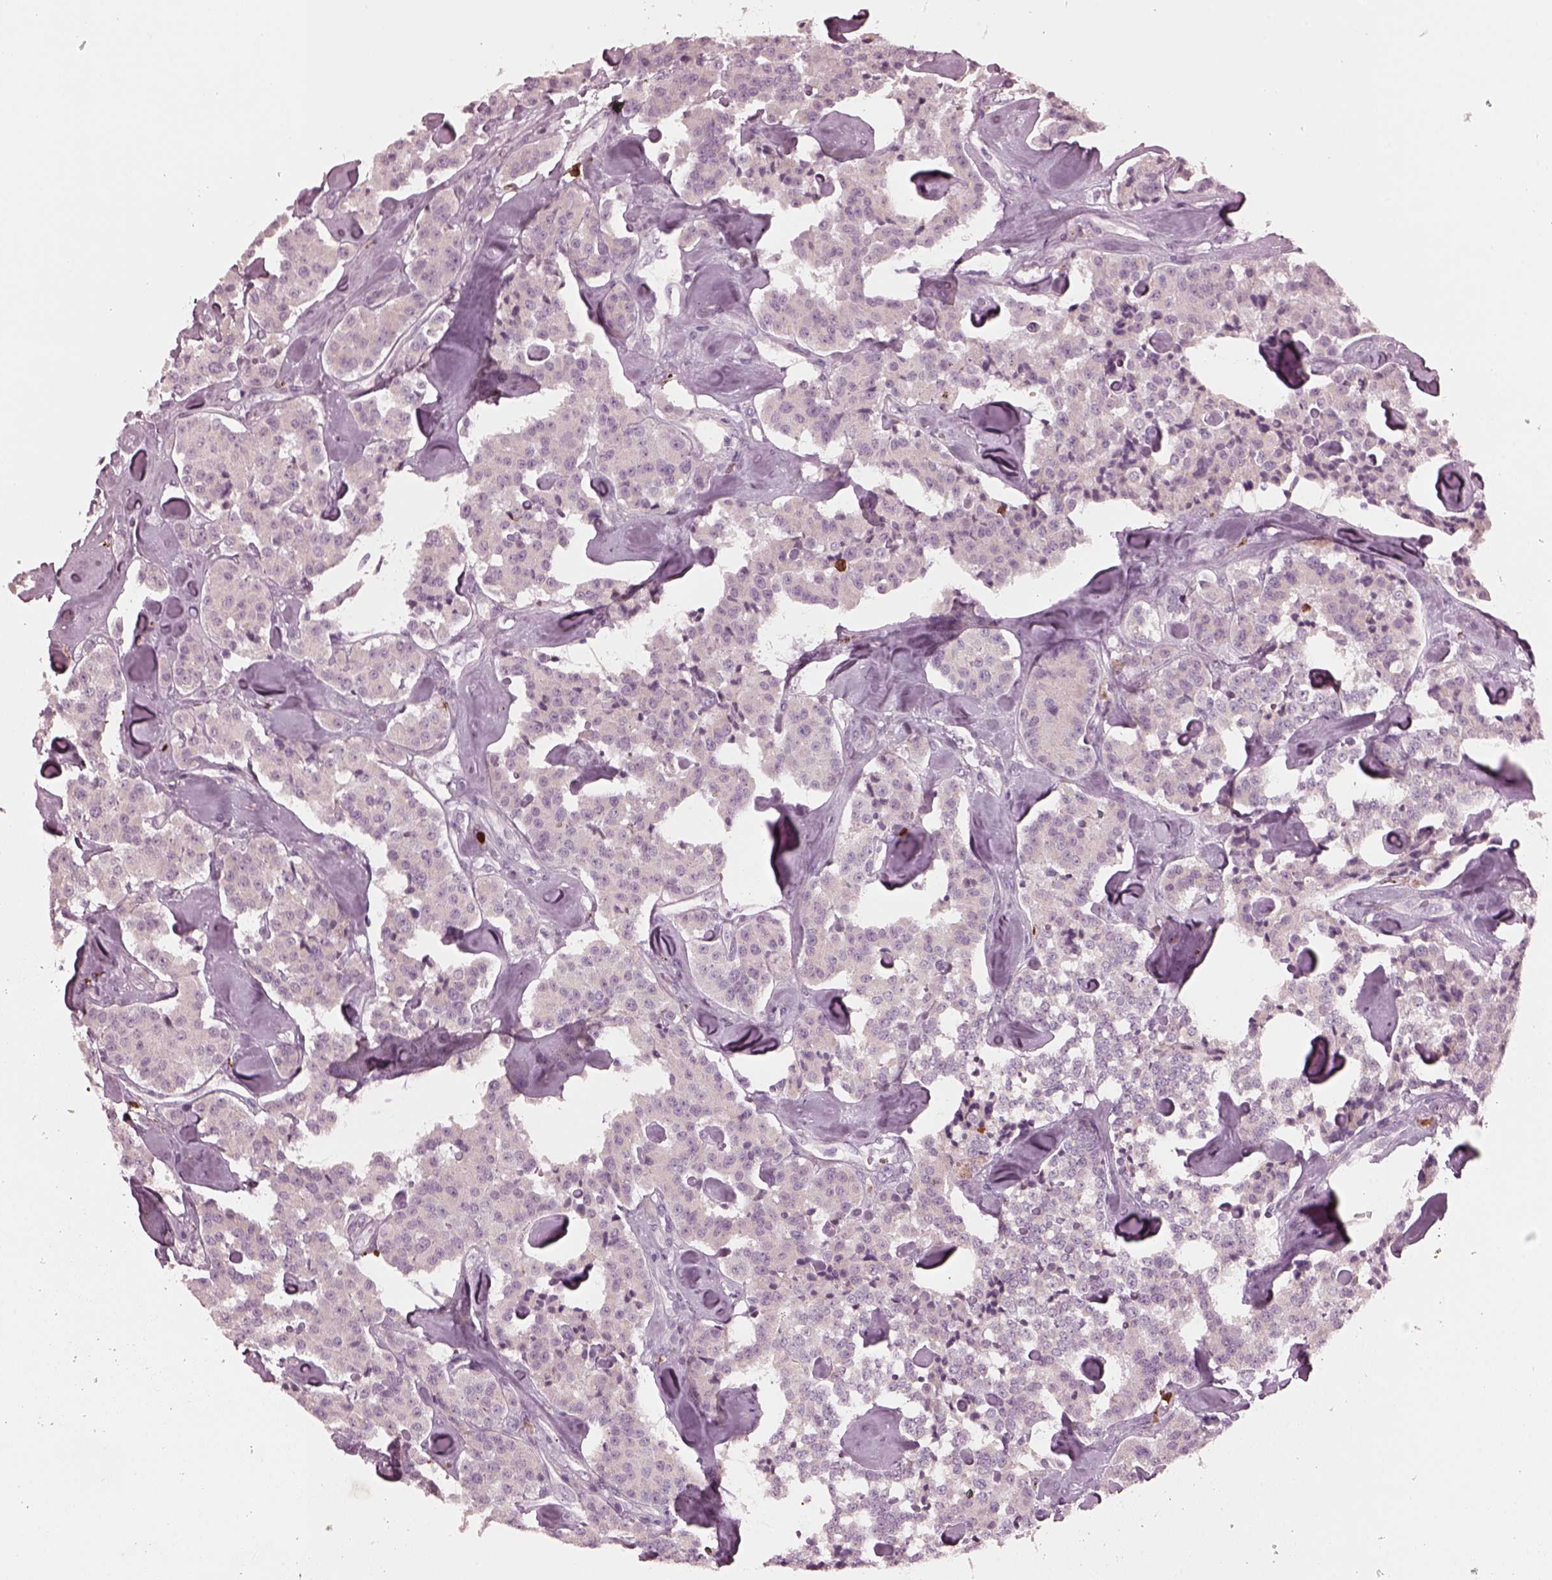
{"staining": {"intensity": "negative", "quantity": "none", "location": "none"}, "tissue": "carcinoid", "cell_type": "Tumor cells", "image_type": "cancer", "snomed": [{"axis": "morphology", "description": "Carcinoid, malignant, NOS"}, {"axis": "topography", "description": "Pancreas"}], "caption": "The image exhibits no significant positivity in tumor cells of carcinoid (malignant).", "gene": "SLAMF8", "patient": {"sex": "male", "age": 41}}